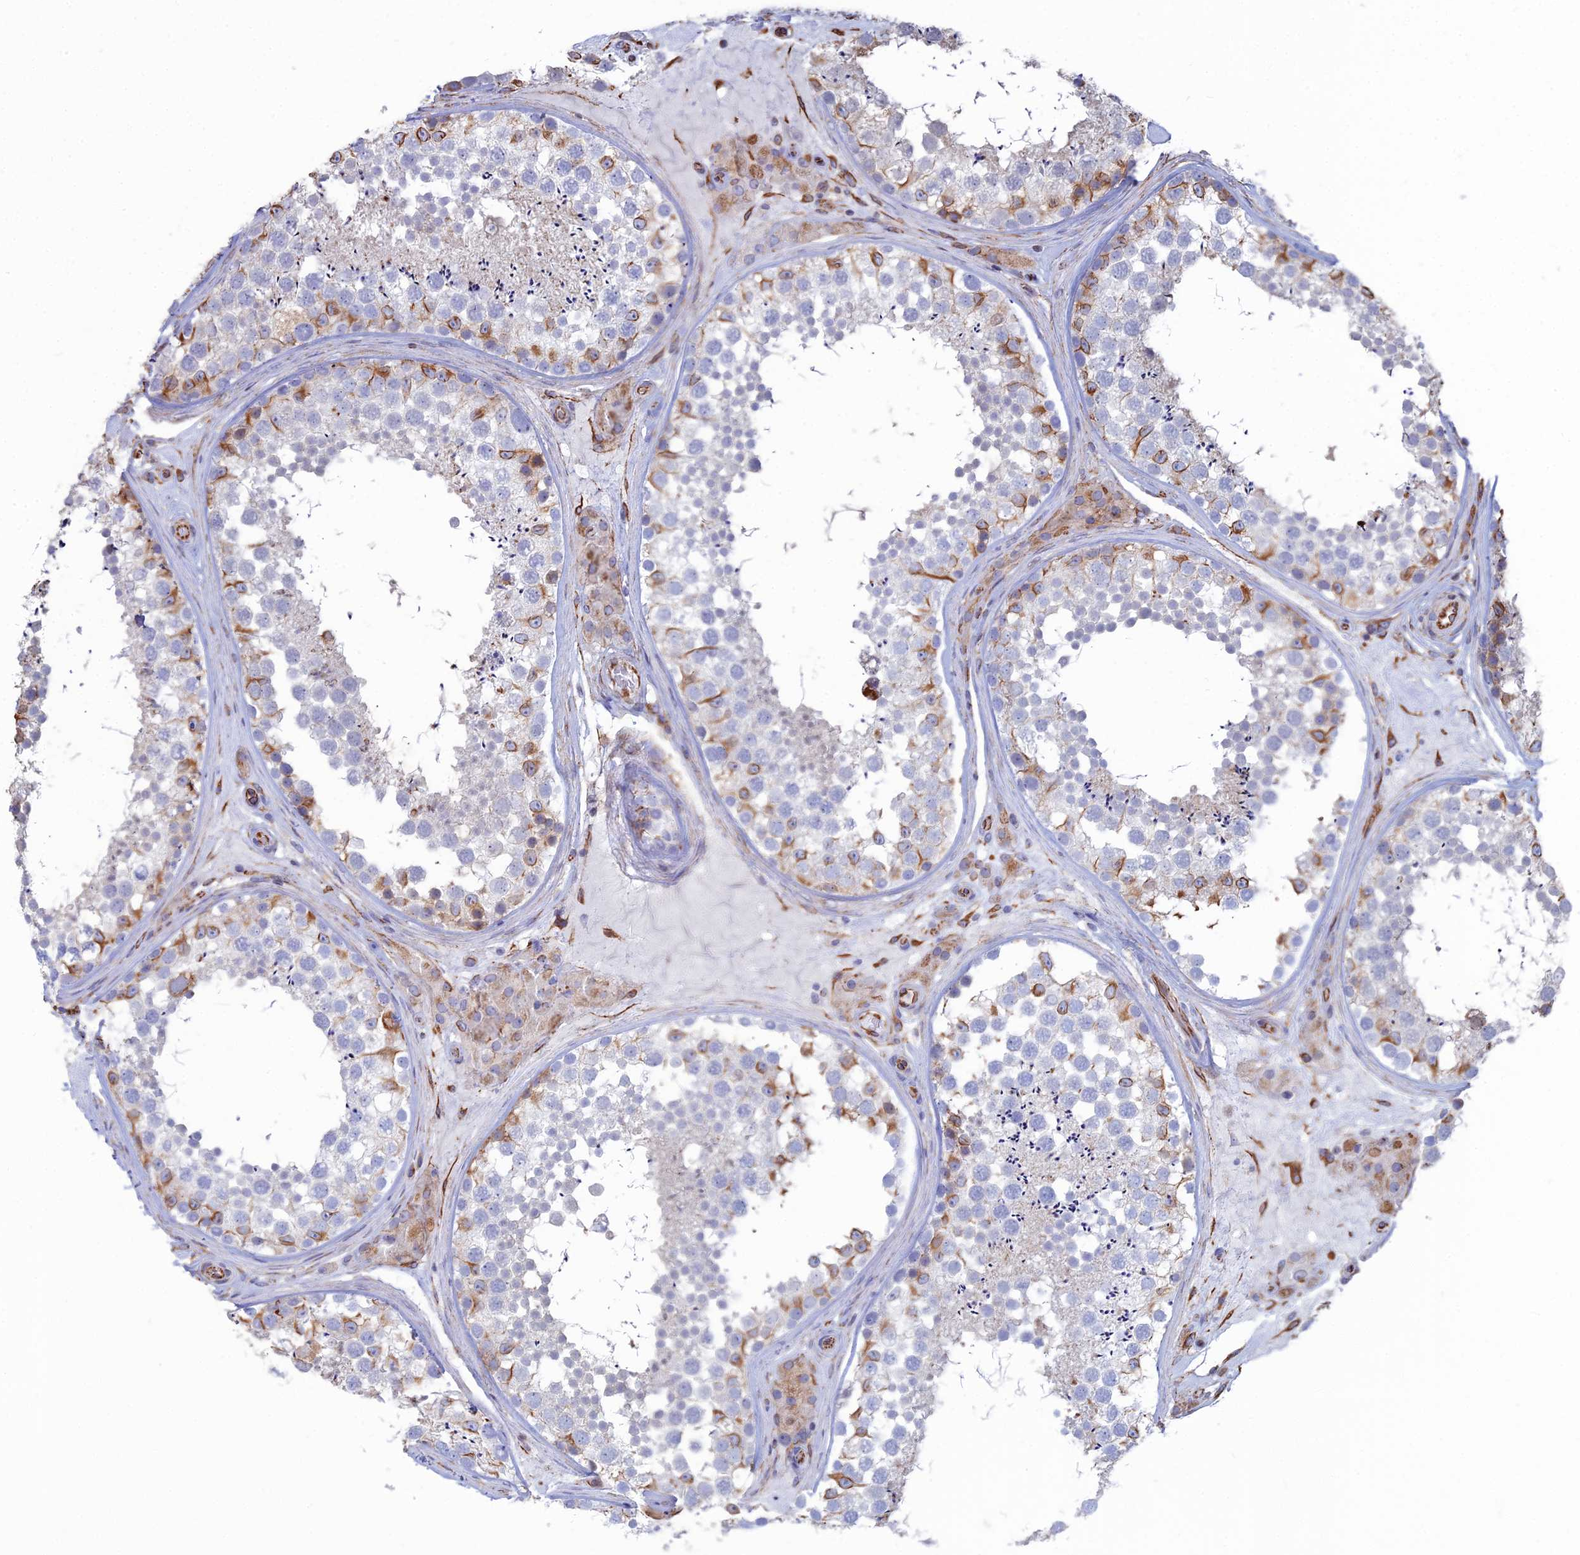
{"staining": {"intensity": "moderate", "quantity": "<25%", "location": "cytoplasmic/membranous"}, "tissue": "testis", "cell_type": "Cells in seminiferous ducts", "image_type": "normal", "snomed": [{"axis": "morphology", "description": "Normal tissue, NOS"}, {"axis": "topography", "description": "Testis"}], "caption": "Immunohistochemistry staining of benign testis, which reveals low levels of moderate cytoplasmic/membranous positivity in approximately <25% of cells in seminiferous ducts indicating moderate cytoplasmic/membranous protein expression. The staining was performed using DAB (3,3'-diaminobenzidine) (brown) for protein detection and nuclei were counterstained in hematoxylin (blue).", "gene": "CLVS2", "patient": {"sex": "male", "age": 46}}